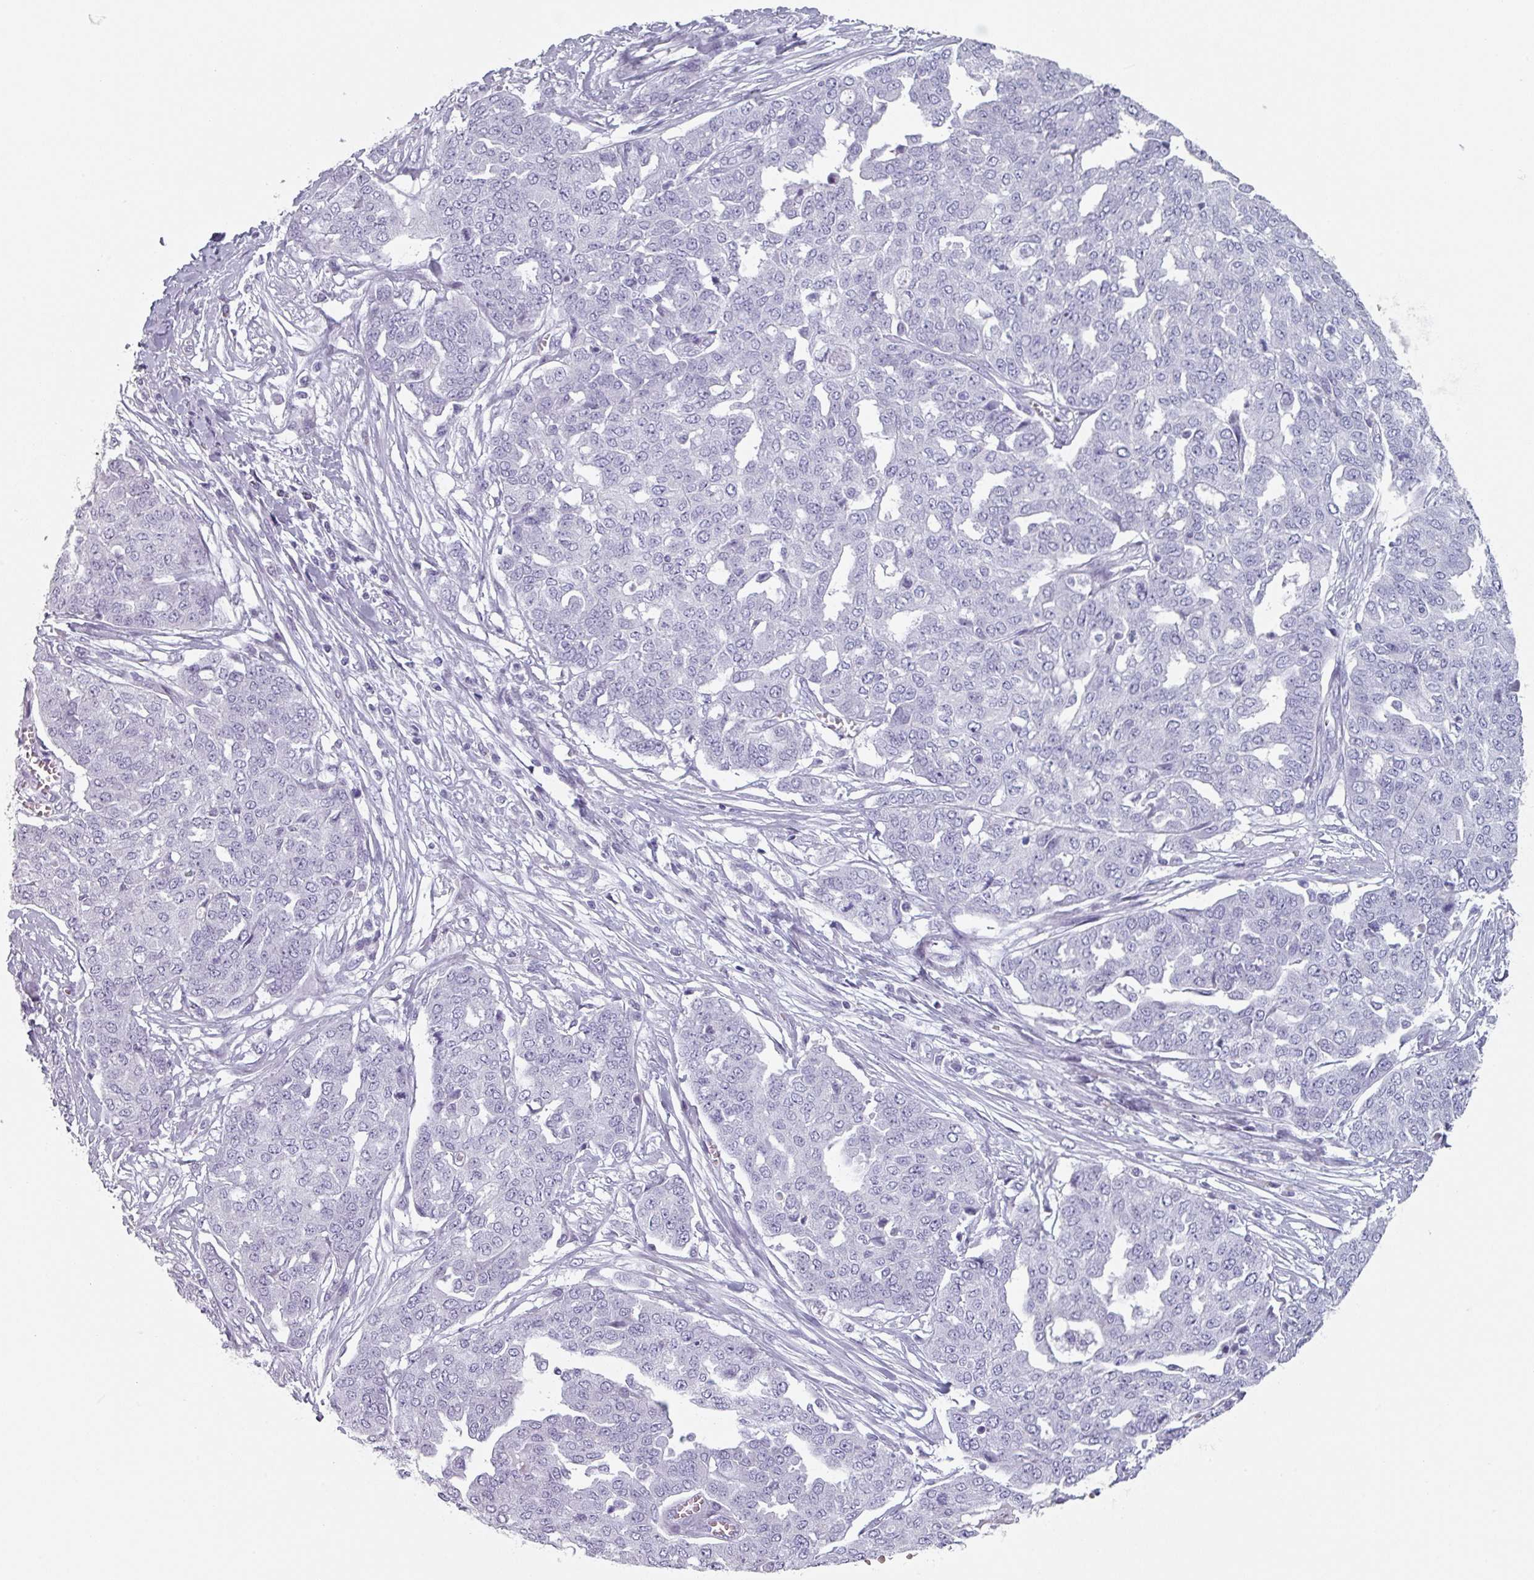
{"staining": {"intensity": "negative", "quantity": "none", "location": "none"}, "tissue": "ovarian cancer", "cell_type": "Tumor cells", "image_type": "cancer", "snomed": [{"axis": "morphology", "description": "Cystadenocarcinoma, serous, NOS"}, {"axis": "topography", "description": "Soft tissue"}, {"axis": "topography", "description": "Ovary"}], "caption": "Tumor cells show no significant protein expression in serous cystadenocarcinoma (ovarian).", "gene": "SLC35G2", "patient": {"sex": "female", "age": 57}}